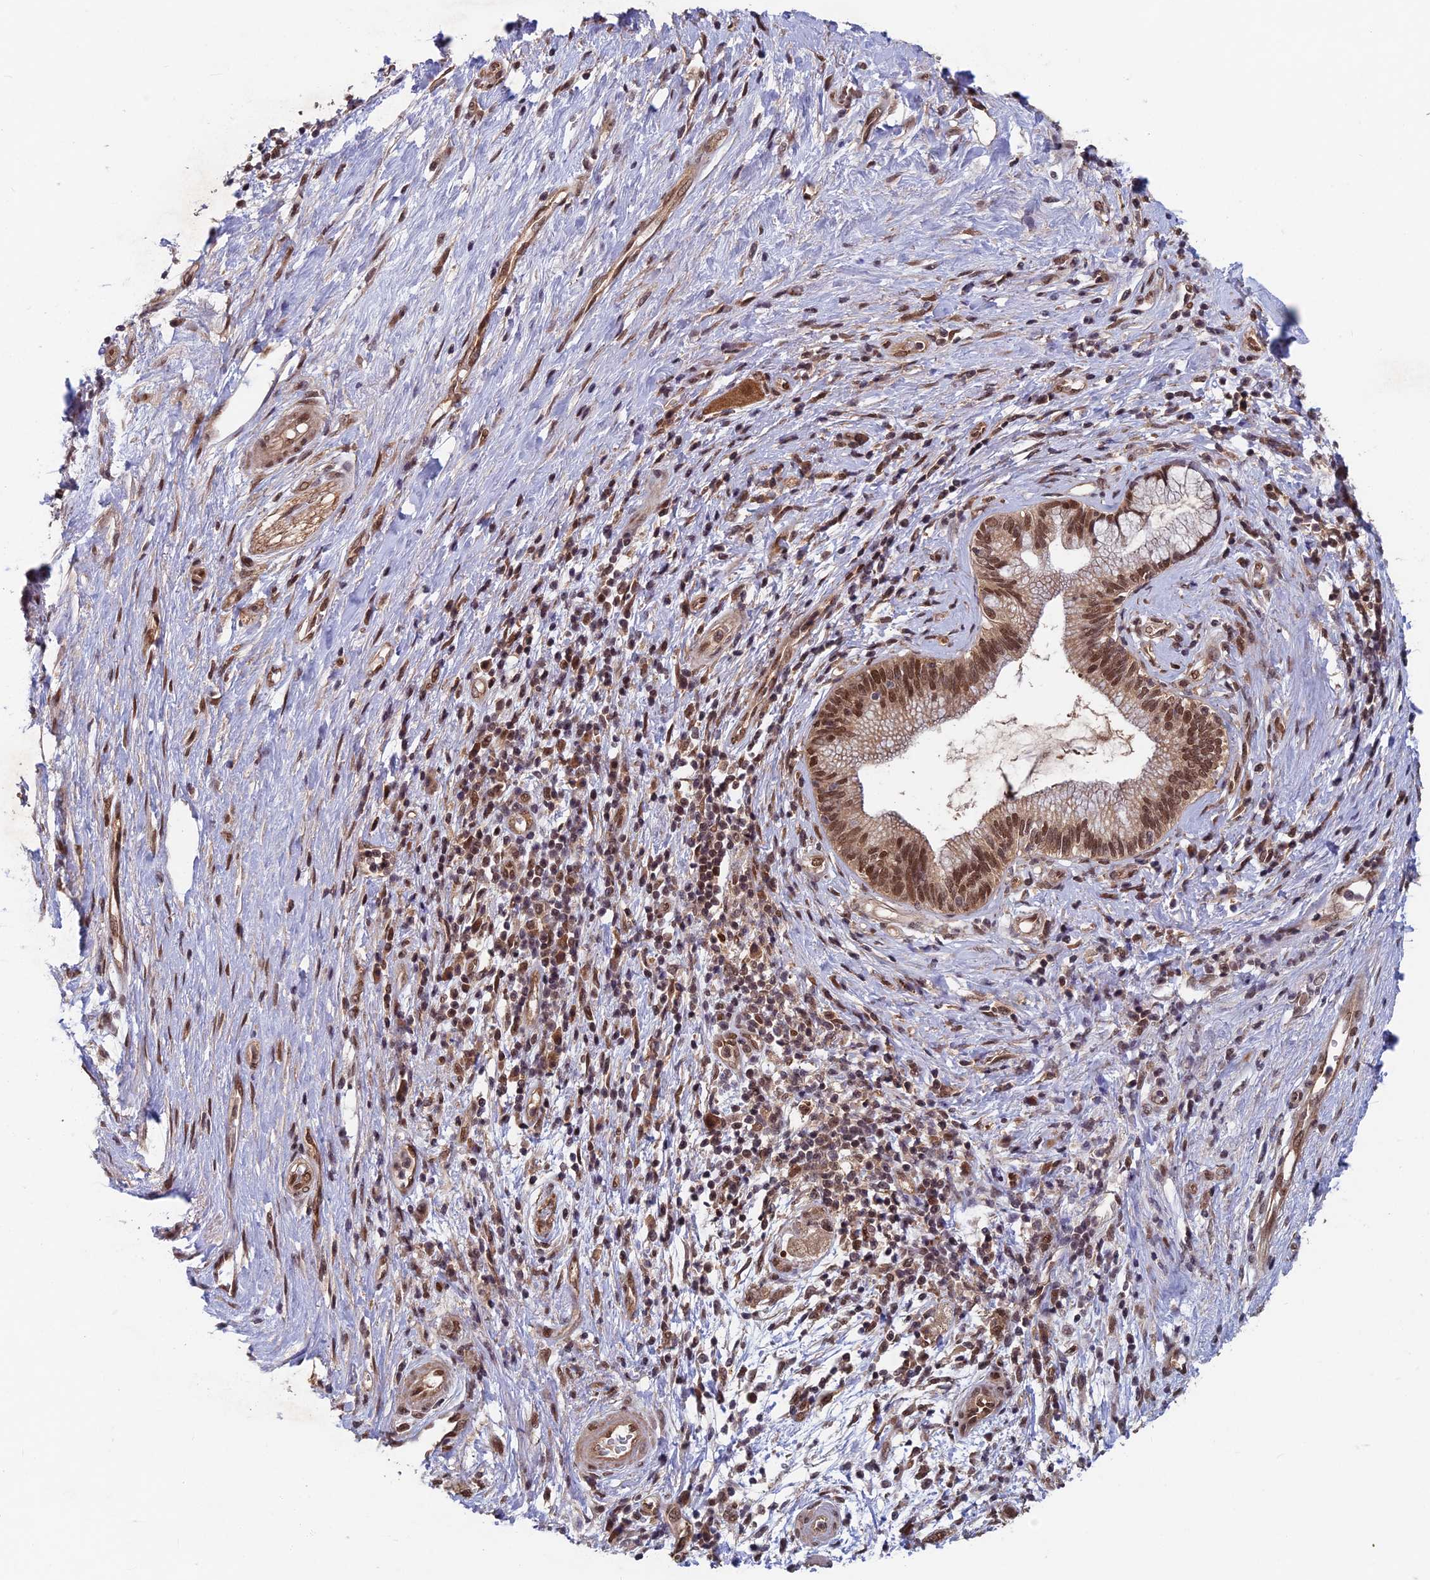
{"staining": {"intensity": "moderate", "quantity": ">75%", "location": "cytoplasmic/membranous,nuclear"}, "tissue": "pancreatic cancer", "cell_type": "Tumor cells", "image_type": "cancer", "snomed": [{"axis": "morphology", "description": "Adenocarcinoma, NOS"}, {"axis": "topography", "description": "Pancreas"}], "caption": "This micrograph exhibits IHC staining of pancreatic cancer (adenocarcinoma), with medium moderate cytoplasmic/membranous and nuclear staining in about >75% of tumor cells.", "gene": "FAM53C", "patient": {"sex": "female", "age": 73}}